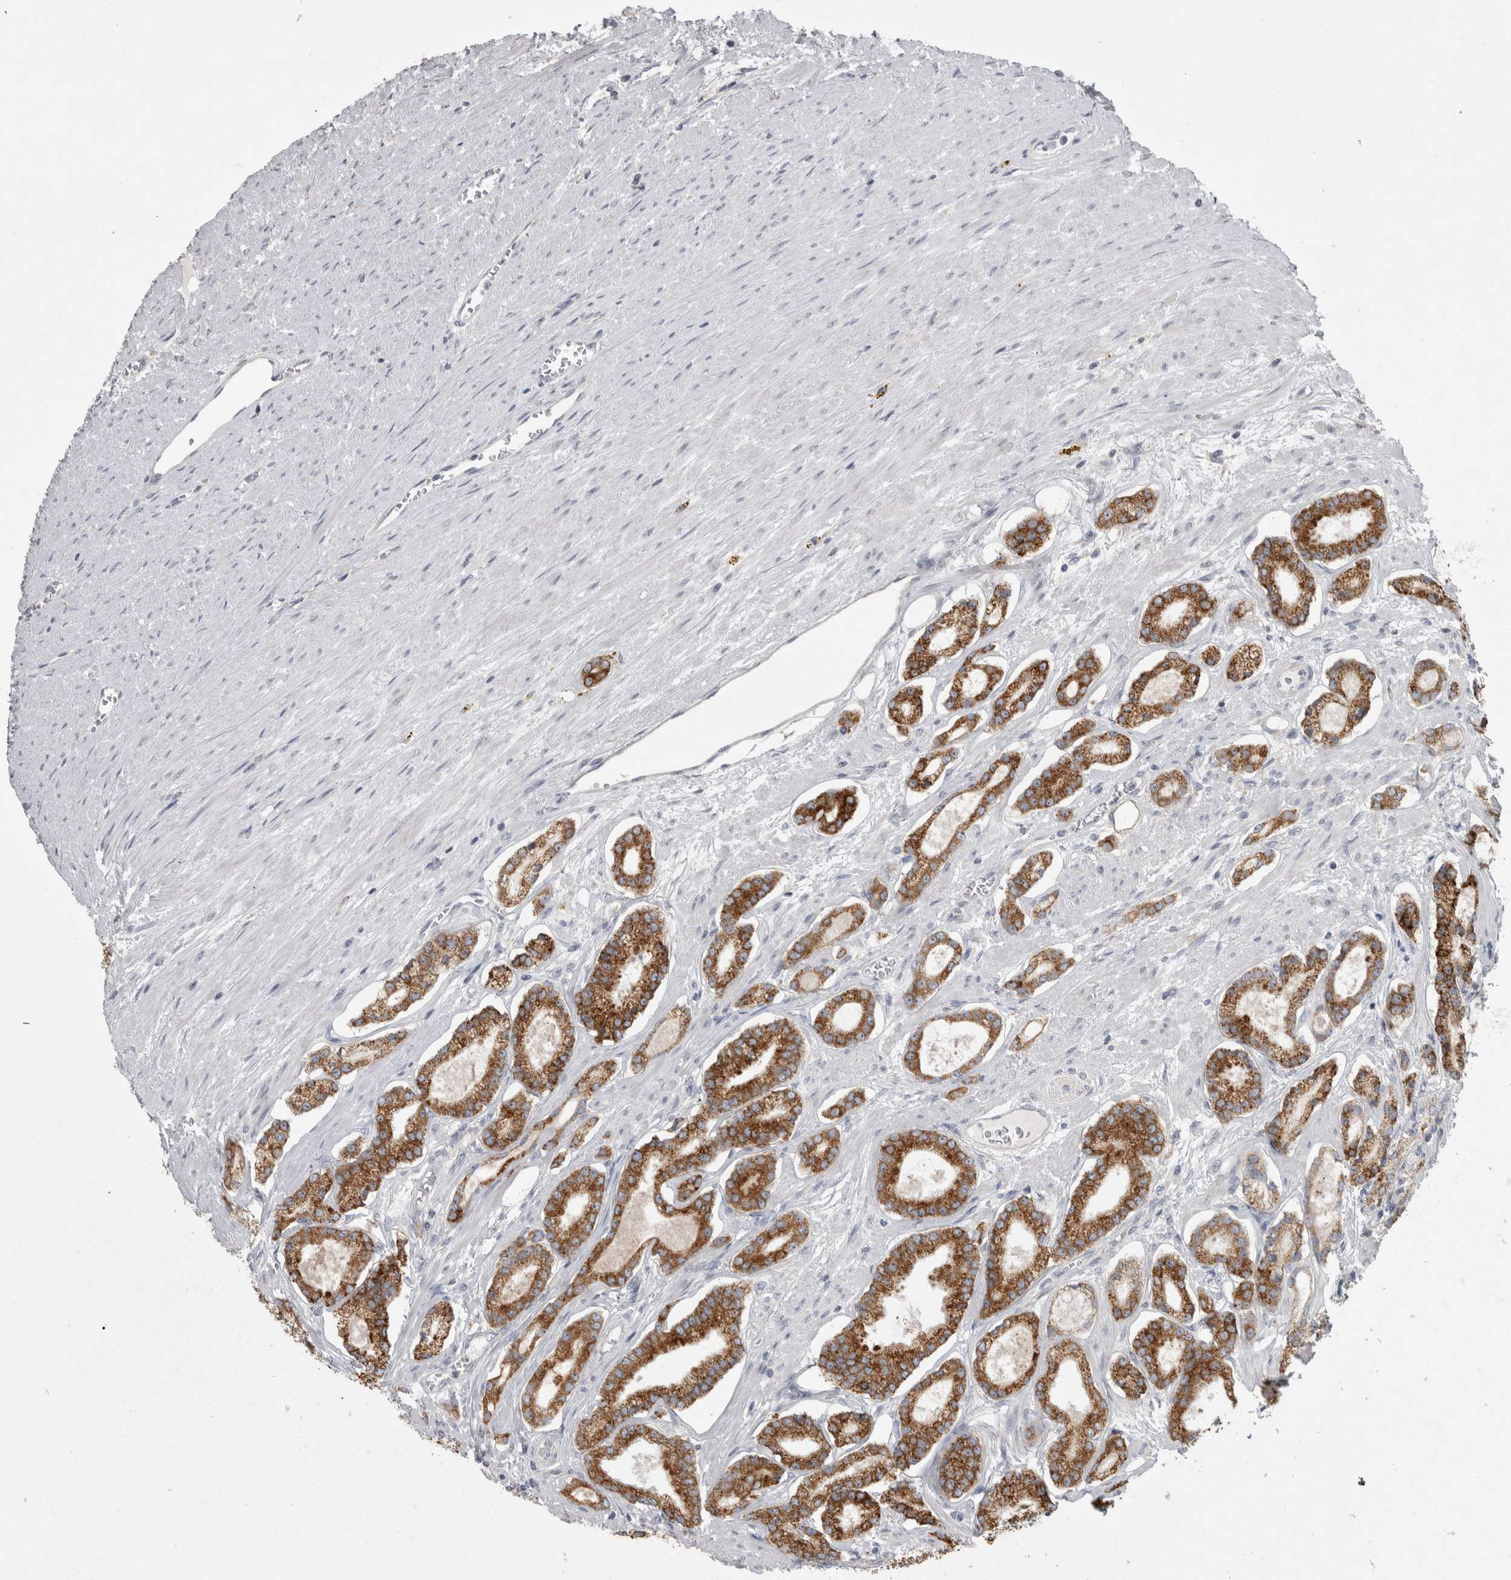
{"staining": {"intensity": "strong", "quantity": ">75%", "location": "cytoplasmic/membranous"}, "tissue": "prostate cancer", "cell_type": "Tumor cells", "image_type": "cancer", "snomed": [{"axis": "morphology", "description": "Adenocarcinoma, Low grade"}, {"axis": "topography", "description": "Prostate"}], "caption": "Strong cytoplasmic/membranous protein staining is present in approximately >75% of tumor cells in adenocarcinoma (low-grade) (prostate).", "gene": "LRRC40", "patient": {"sex": "male", "age": 60}}